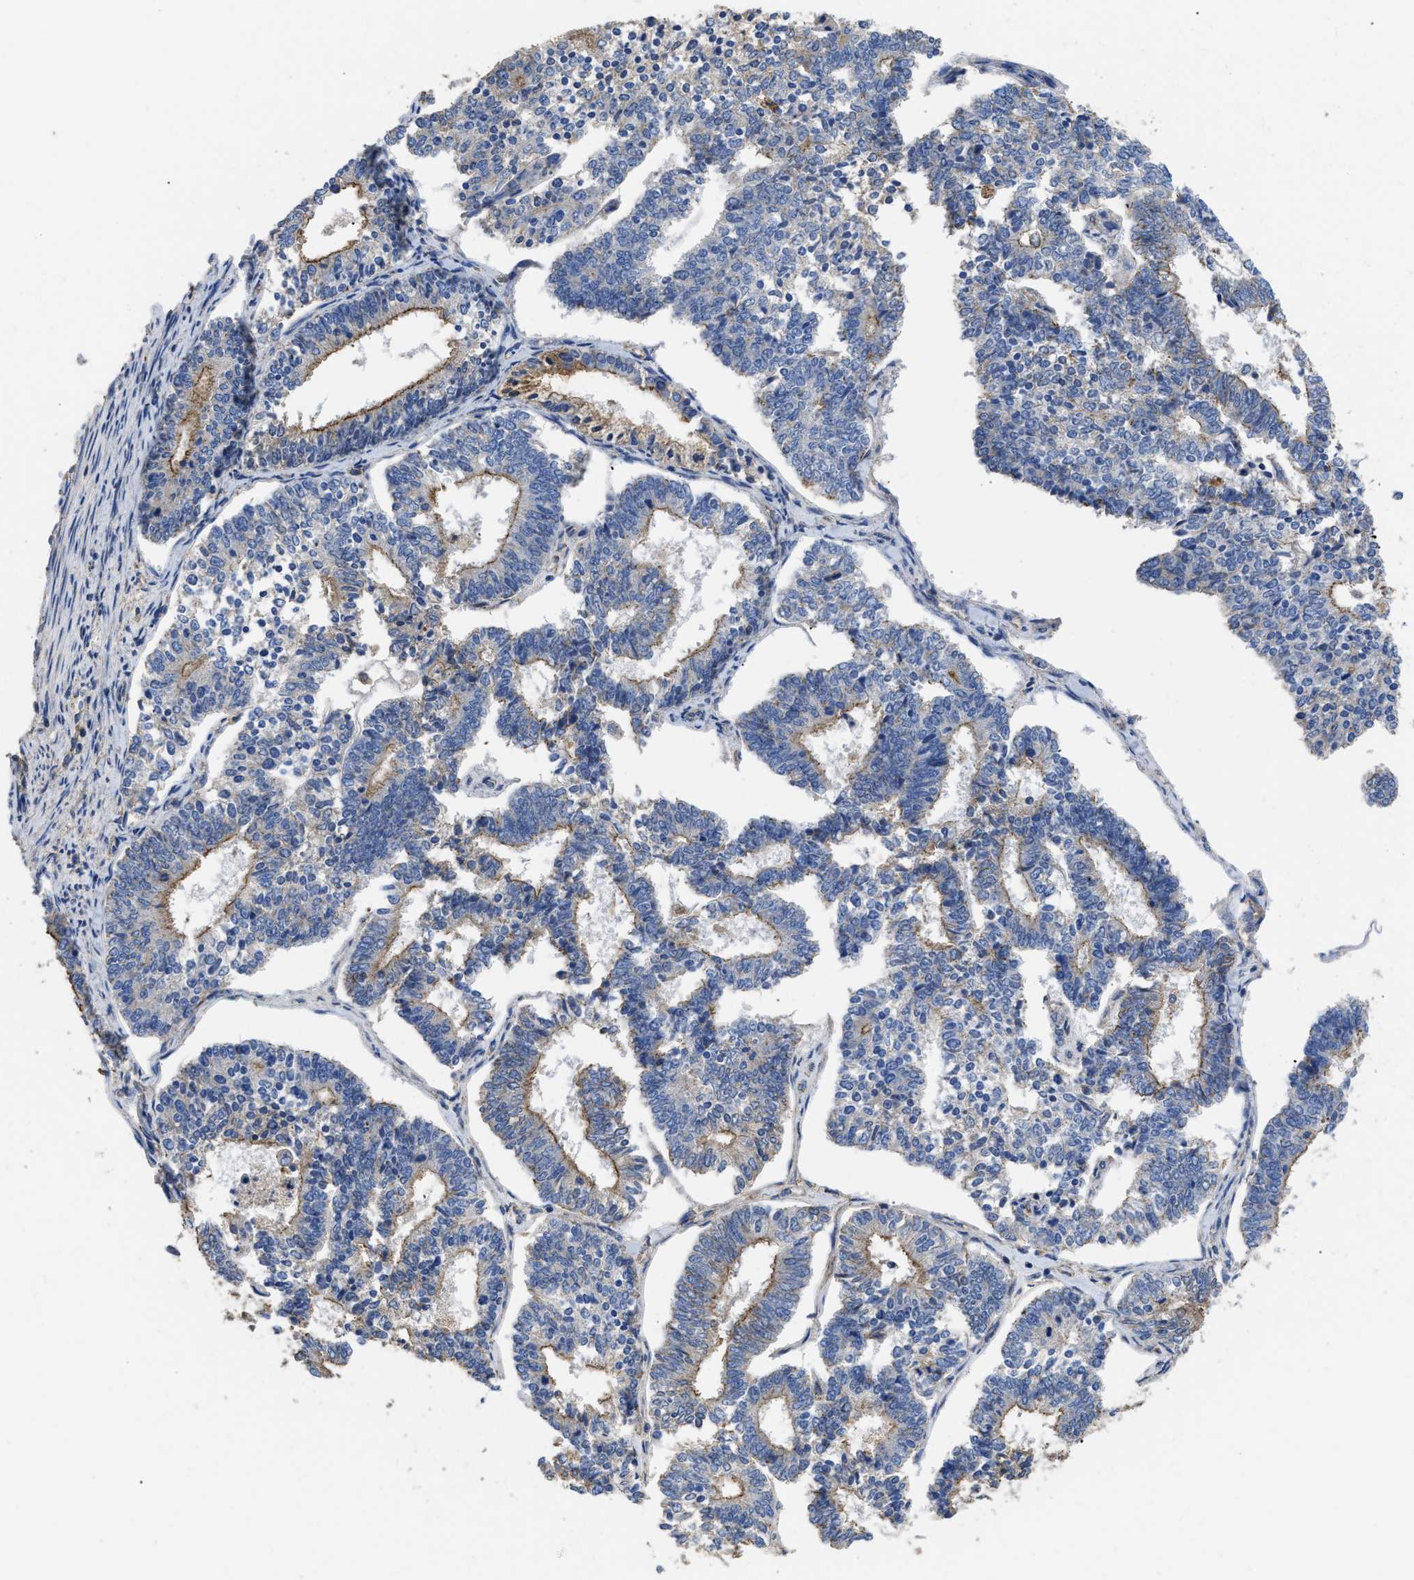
{"staining": {"intensity": "weak", "quantity": "25%-75%", "location": "cytoplasmic/membranous"}, "tissue": "endometrial cancer", "cell_type": "Tumor cells", "image_type": "cancer", "snomed": [{"axis": "morphology", "description": "Adenocarcinoma, NOS"}, {"axis": "topography", "description": "Endometrium"}], "caption": "A high-resolution micrograph shows IHC staining of adenocarcinoma (endometrial), which exhibits weak cytoplasmic/membranous positivity in approximately 25%-75% of tumor cells.", "gene": "USP4", "patient": {"sex": "female", "age": 70}}